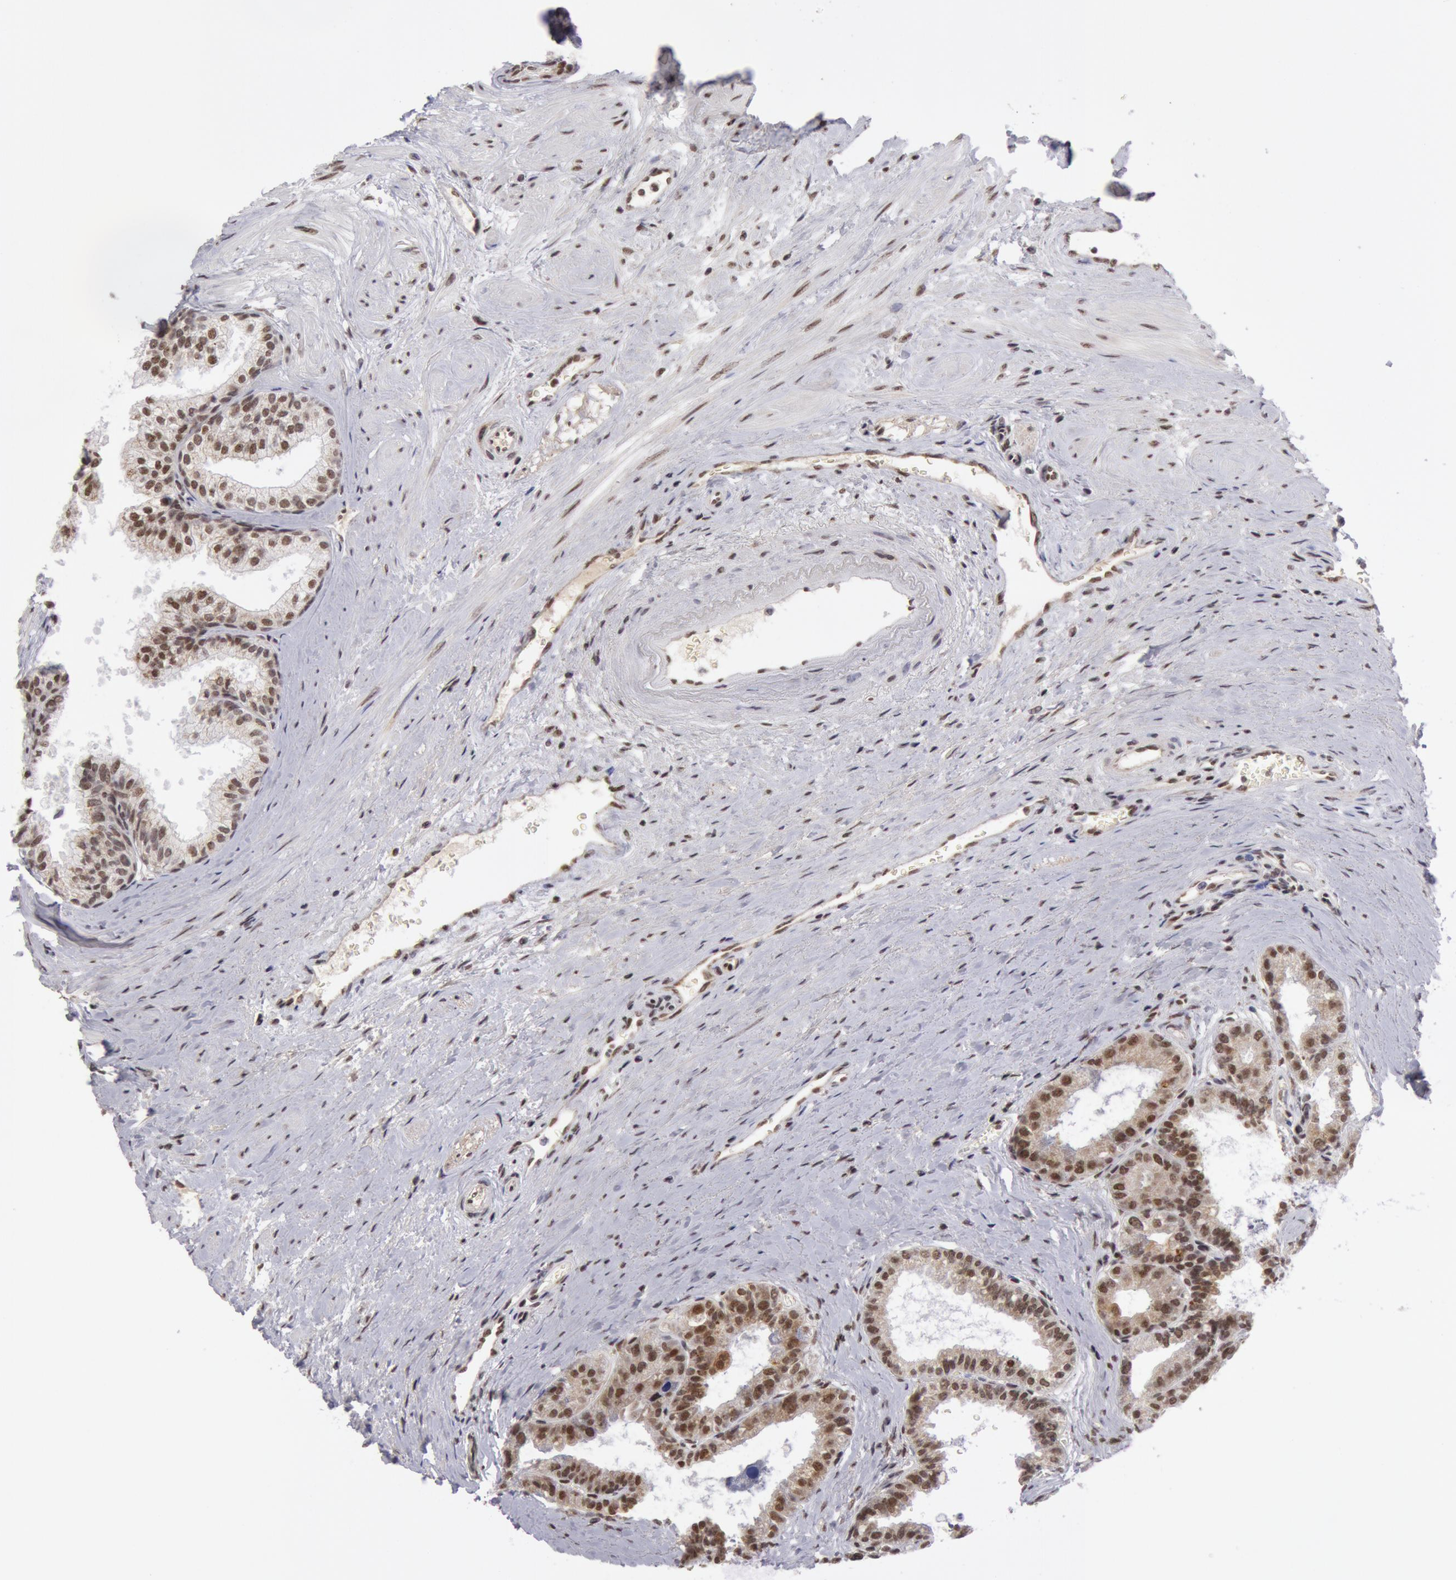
{"staining": {"intensity": "moderate", "quantity": "25%-75%", "location": "cytoplasmic/membranous,nuclear"}, "tissue": "prostate", "cell_type": "Glandular cells", "image_type": "normal", "snomed": [{"axis": "morphology", "description": "Normal tissue, NOS"}, {"axis": "topography", "description": "Prostate"}], "caption": "Glandular cells show medium levels of moderate cytoplasmic/membranous,nuclear expression in about 25%-75% of cells in normal human prostate.", "gene": "VRTN", "patient": {"sex": "male", "age": 60}}